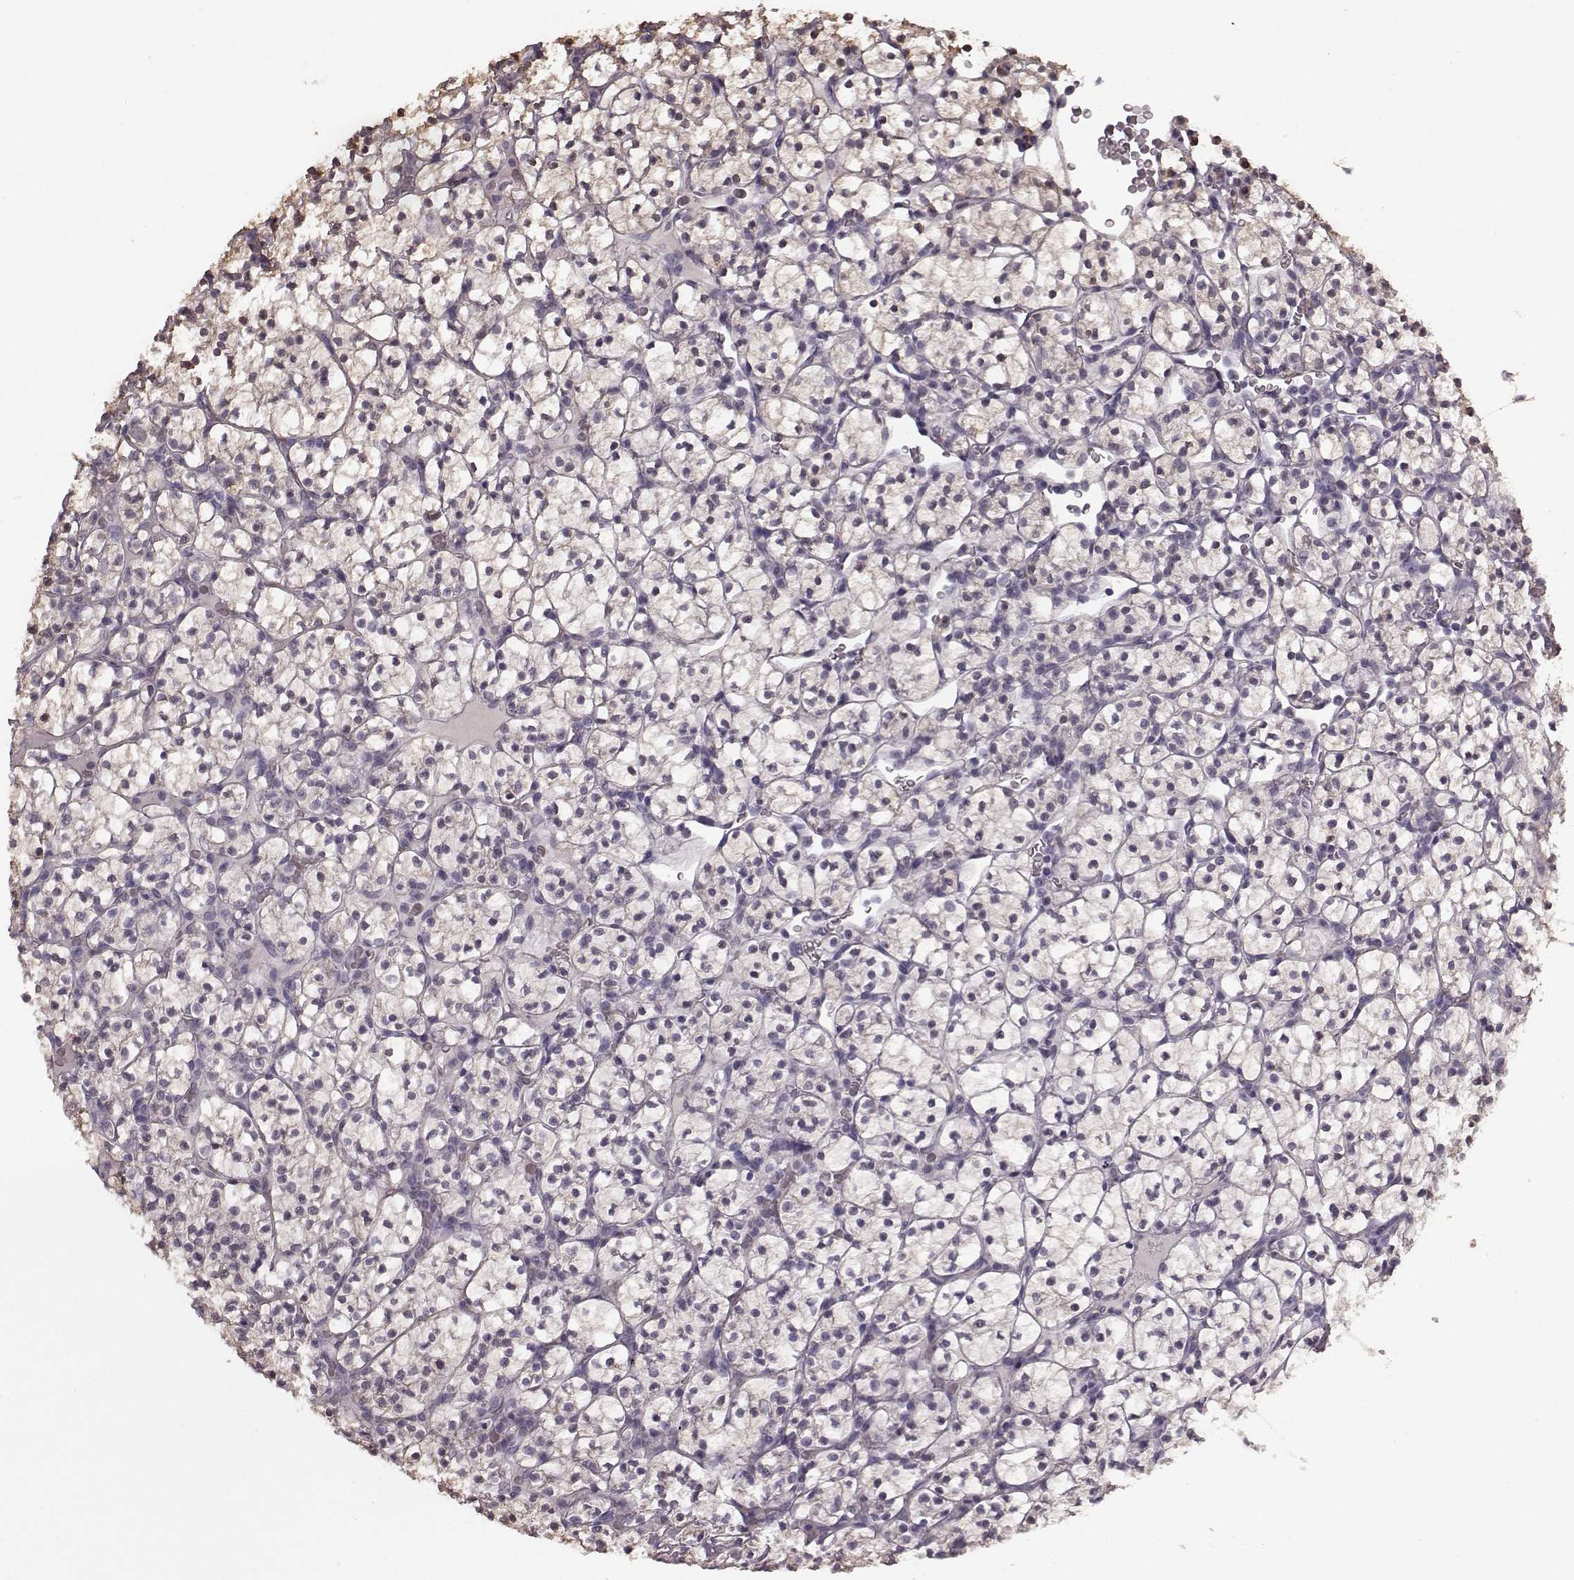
{"staining": {"intensity": "negative", "quantity": "none", "location": "none"}, "tissue": "renal cancer", "cell_type": "Tumor cells", "image_type": "cancer", "snomed": [{"axis": "morphology", "description": "Adenocarcinoma, NOS"}, {"axis": "topography", "description": "Kidney"}], "caption": "Adenocarcinoma (renal) was stained to show a protein in brown. There is no significant staining in tumor cells.", "gene": "PDCD1", "patient": {"sex": "female", "age": 89}}